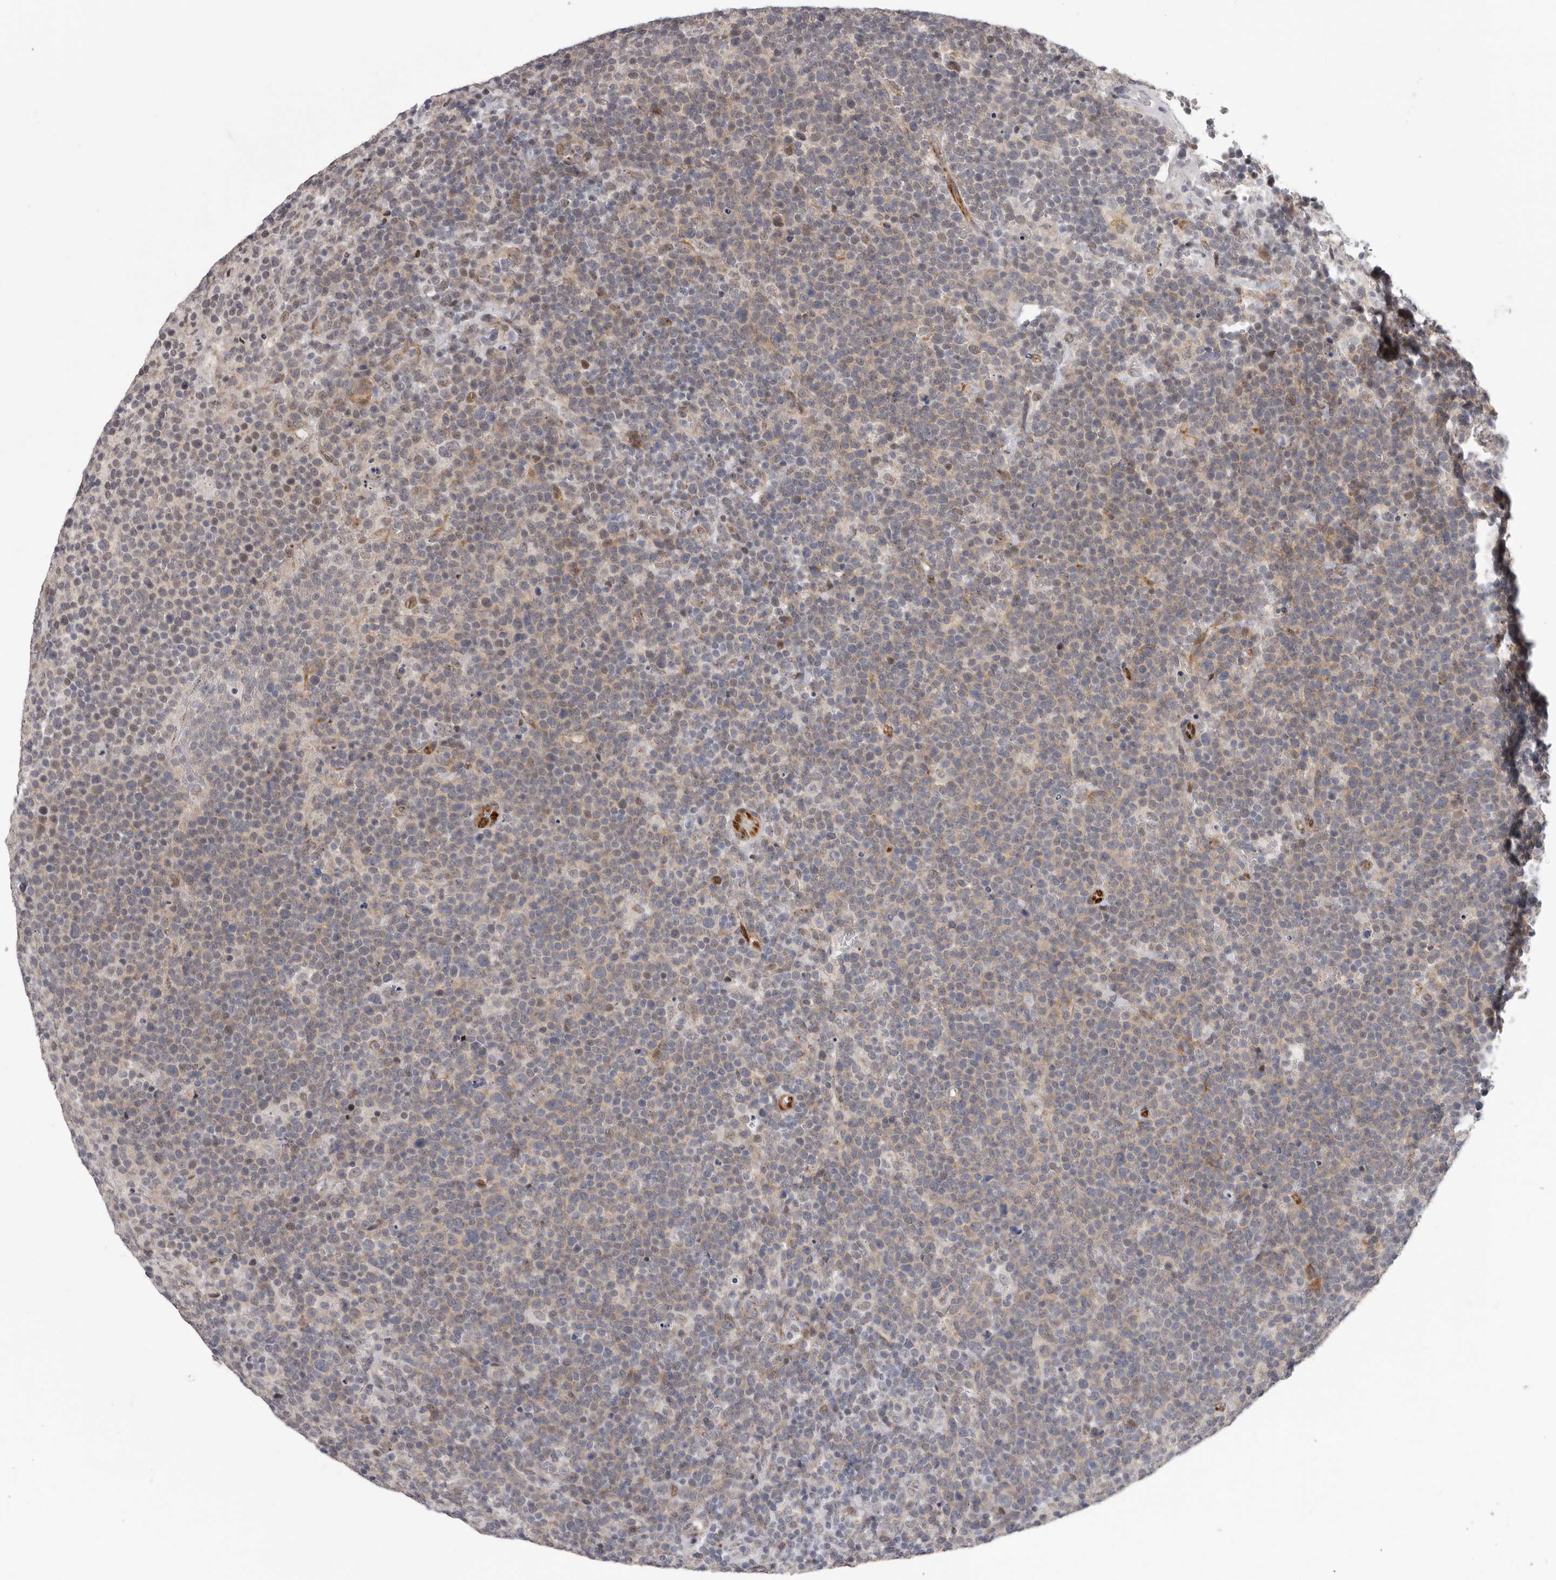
{"staining": {"intensity": "weak", "quantity": "<25%", "location": "cytoplasmic/membranous"}, "tissue": "lymphoma", "cell_type": "Tumor cells", "image_type": "cancer", "snomed": [{"axis": "morphology", "description": "Malignant lymphoma, non-Hodgkin's type, High grade"}, {"axis": "topography", "description": "Lymph node"}], "caption": "A micrograph of high-grade malignant lymphoma, non-Hodgkin's type stained for a protein shows no brown staining in tumor cells.", "gene": "RALGPS2", "patient": {"sex": "male", "age": 61}}